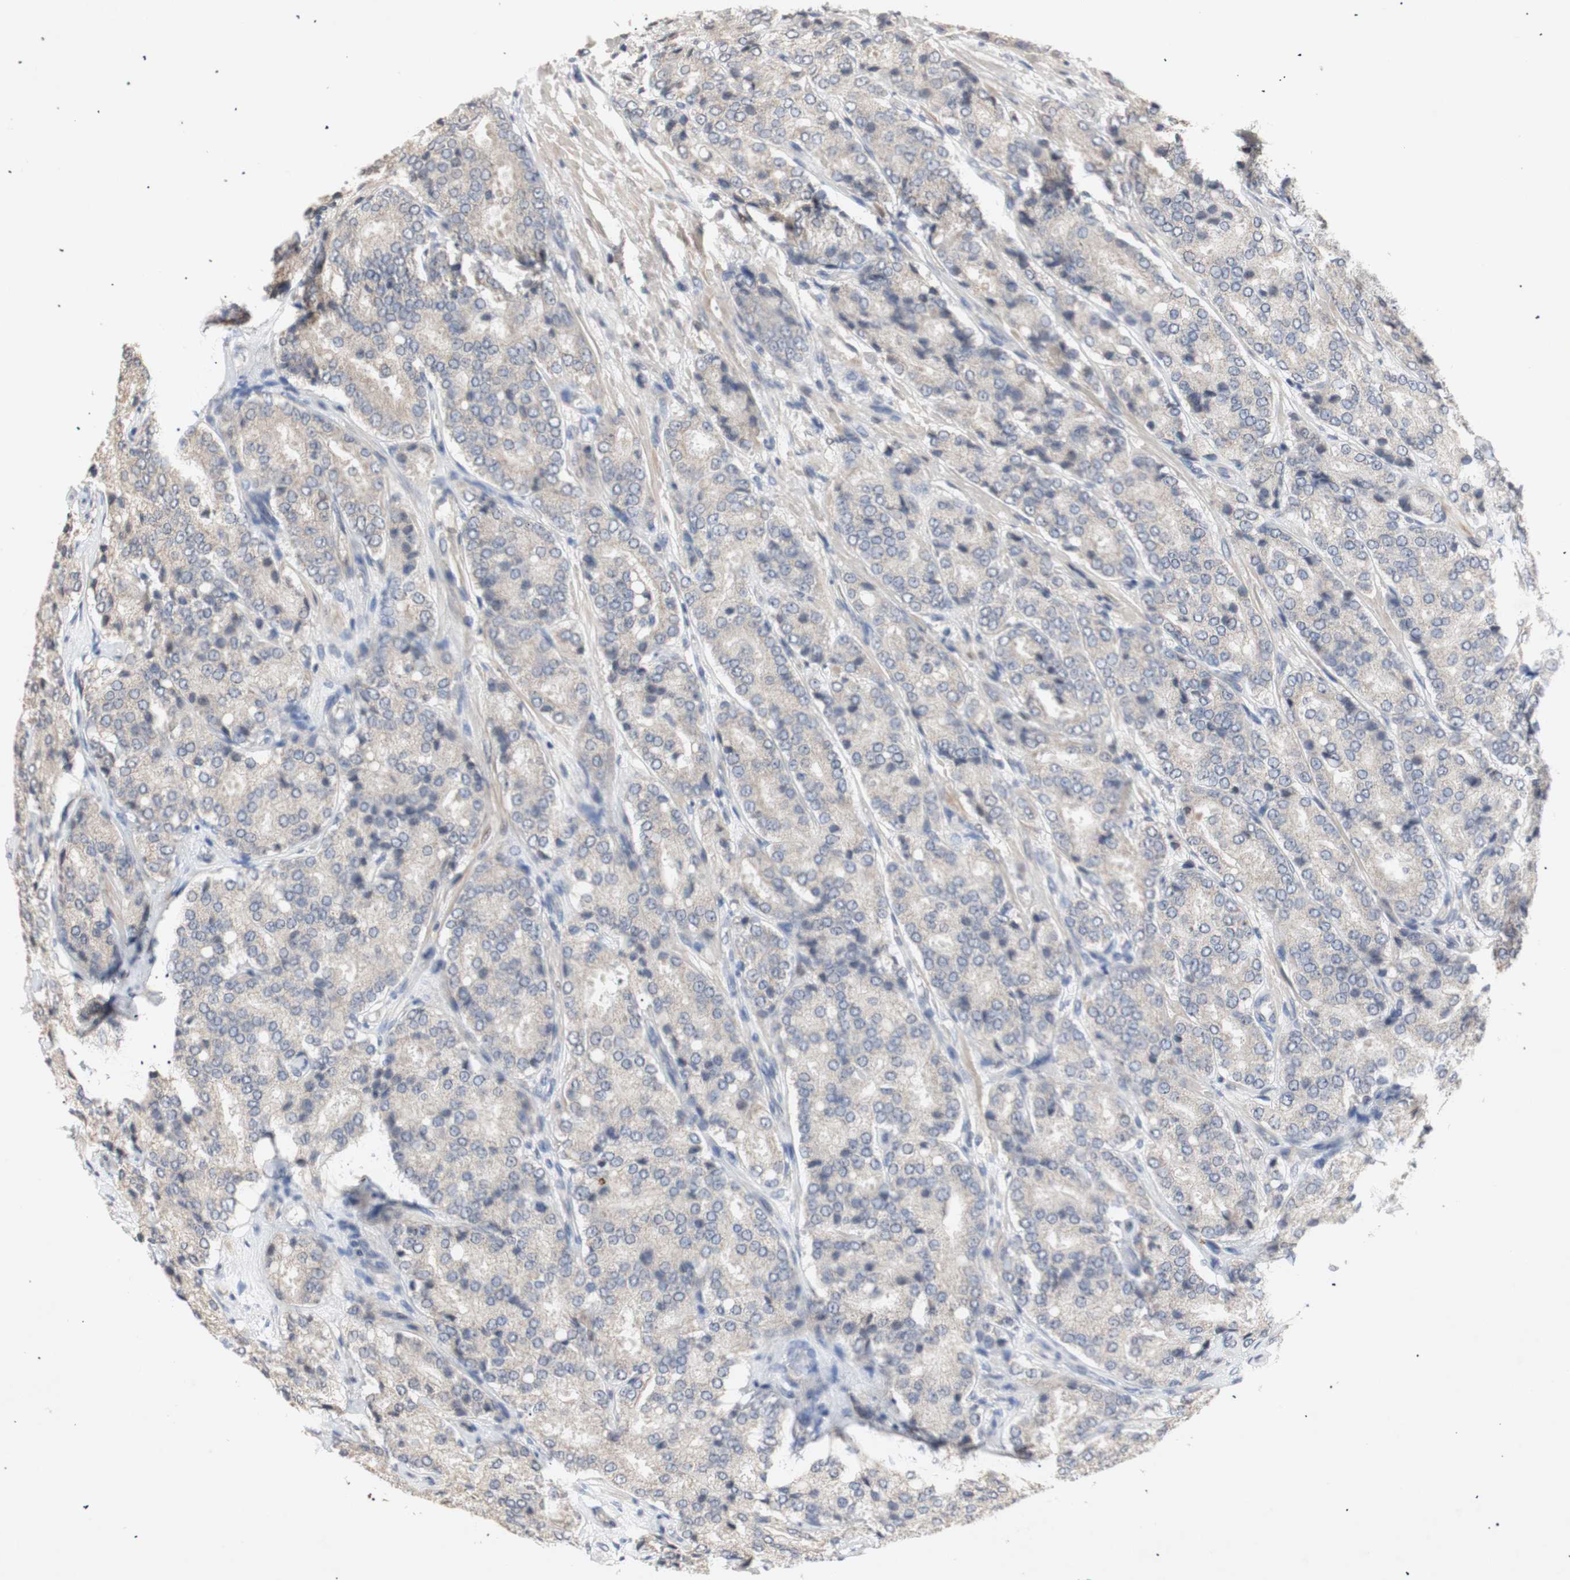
{"staining": {"intensity": "negative", "quantity": "none", "location": "none"}, "tissue": "prostate cancer", "cell_type": "Tumor cells", "image_type": "cancer", "snomed": [{"axis": "morphology", "description": "Adenocarcinoma, High grade"}, {"axis": "topography", "description": "Prostate"}], "caption": "This is an immunohistochemistry histopathology image of prostate cancer (adenocarcinoma (high-grade)). There is no expression in tumor cells.", "gene": "FOSB", "patient": {"sex": "male", "age": 65}}